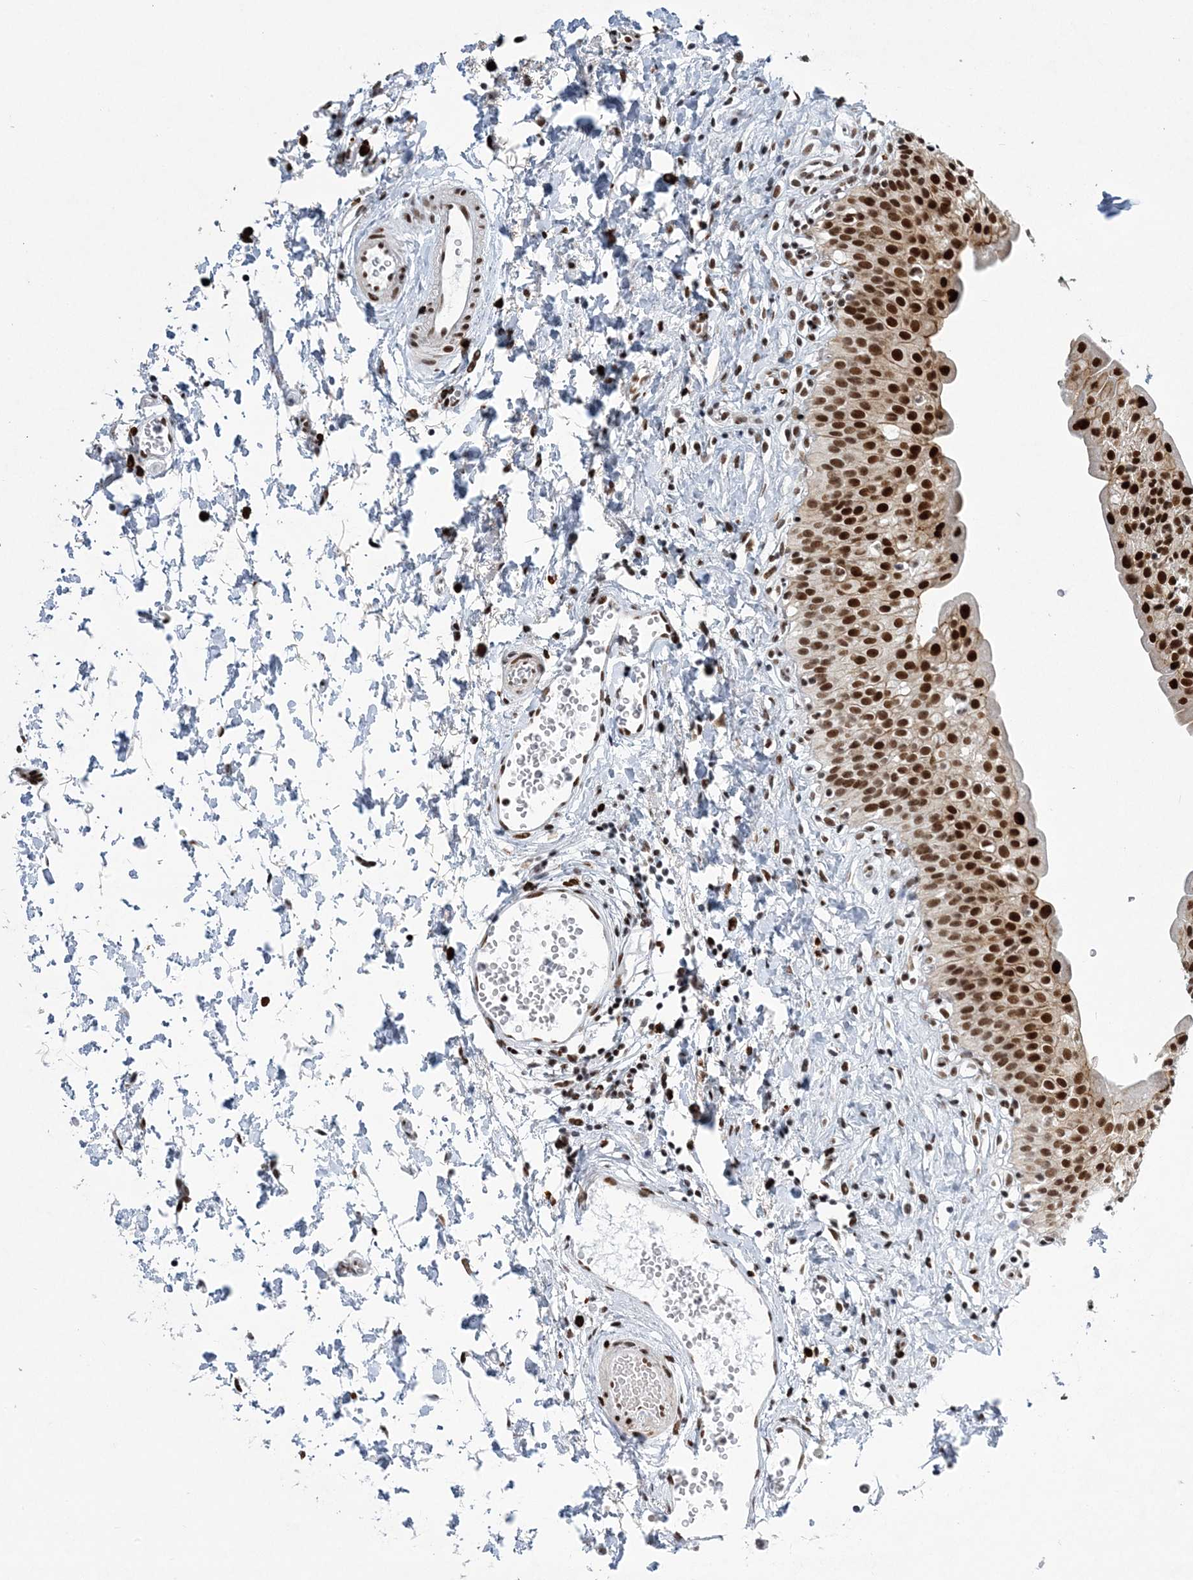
{"staining": {"intensity": "strong", "quantity": ">75%", "location": "nuclear"}, "tissue": "urinary bladder", "cell_type": "Urothelial cells", "image_type": "normal", "snomed": [{"axis": "morphology", "description": "Normal tissue, NOS"}, {"axis": "topography", "description": "Urinary bladder"}], "caption": "A micrograph showing strong nuclear positivity in approximately >75% of urothelial cells in benign urinary bladder, as visualized by brown immunohistochemical staining.", "gene": "ZBTB7A", "patient": {"sex": "male", "age": 51}}